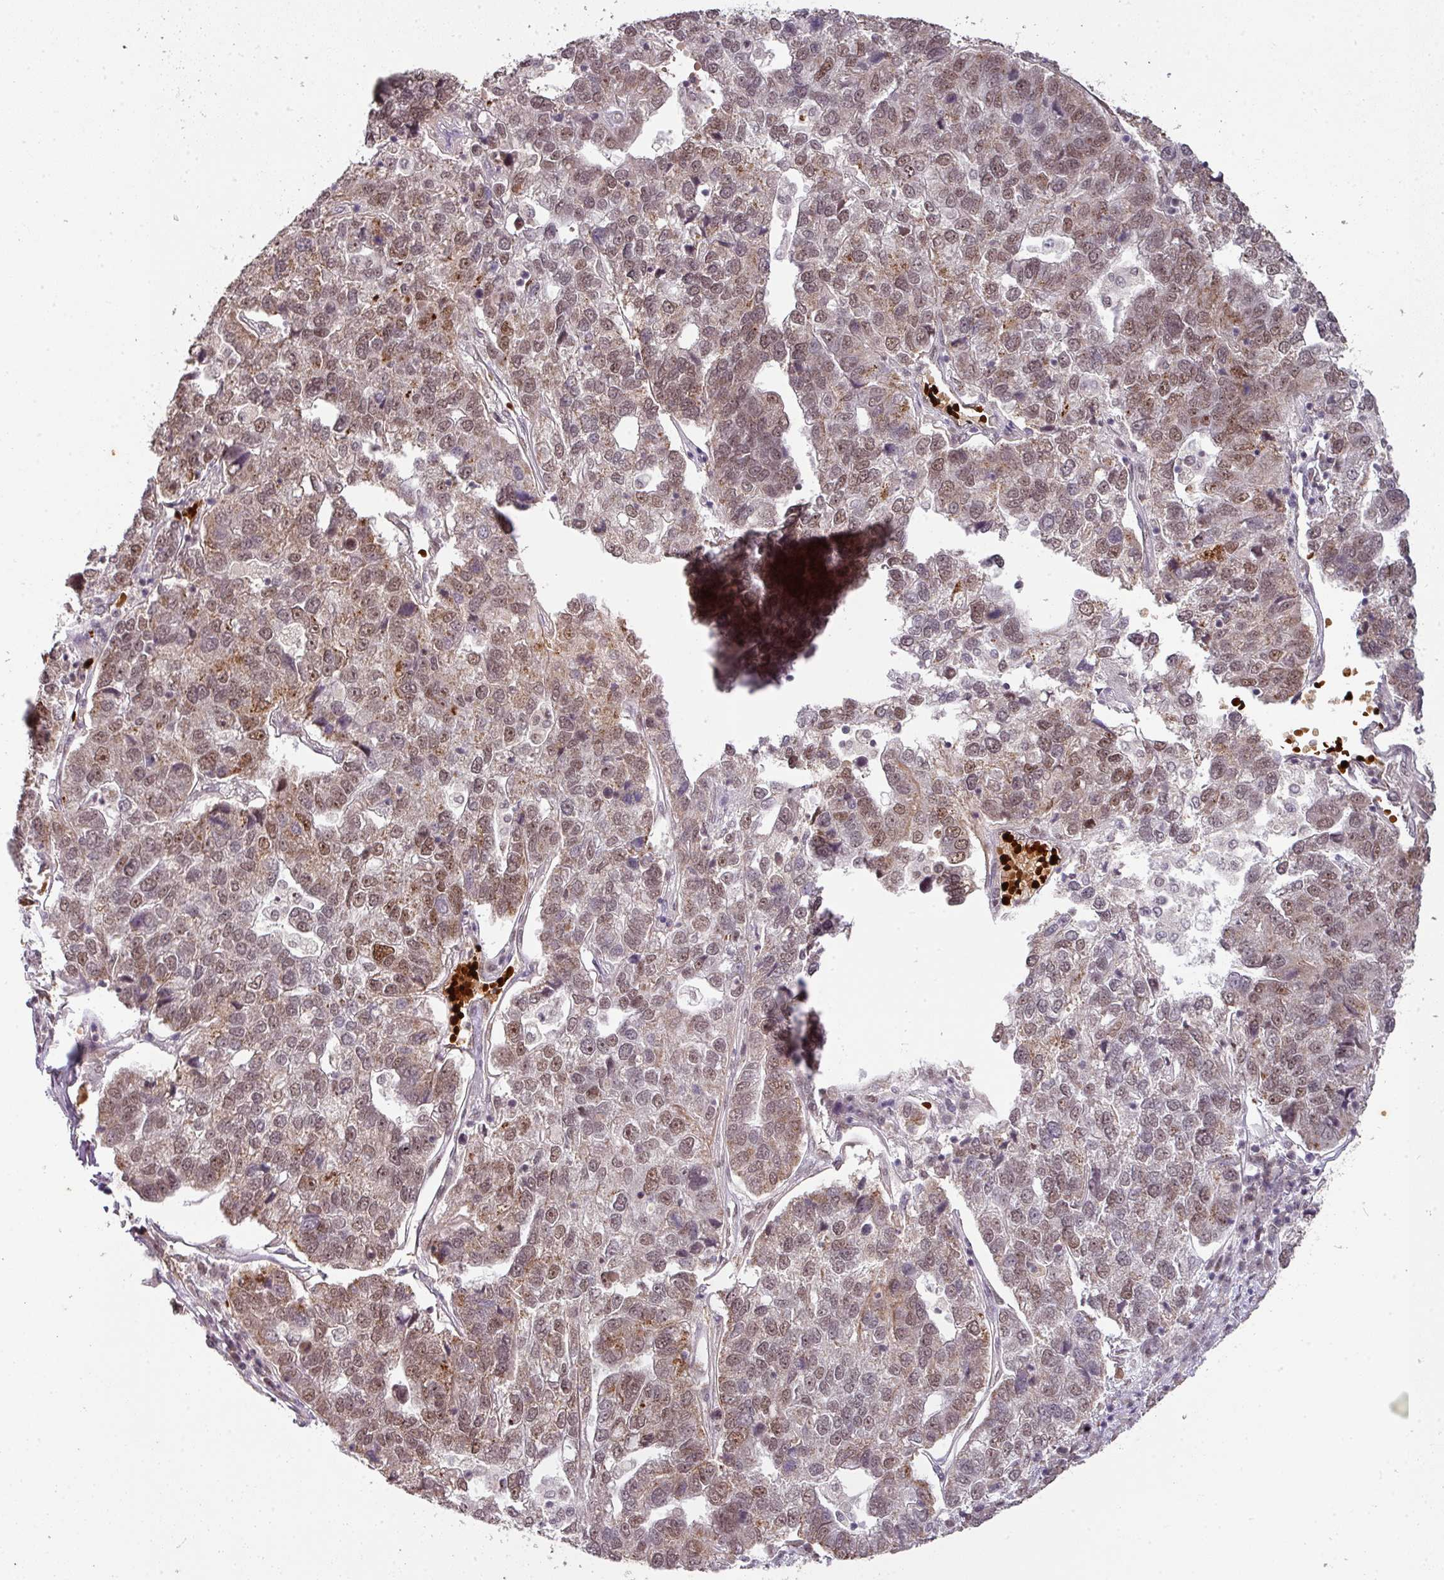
{"staining": {"intensity": "weak", "quantity": ">75%", "location": "cytoplasmic/membranous,nuclear"}, "tissue": "pancreatic cancer", "cell_type": "Tumor cells", "image_type": "cancer", "snomed": [{"axis": "morphology", "description": "Adenocarcinoma, NOS"}, {"axis": "topography", "description": "Pancreas"}], "caption": "This is a photomicrograph of IHC staining of pancreatic adenocarcinoma, which shows weak staining in the cytoplasmic/membranous and nuclear of tumor cells.", "gene": "NEIL1", "patient": {"sex": "female", "age": 61}}